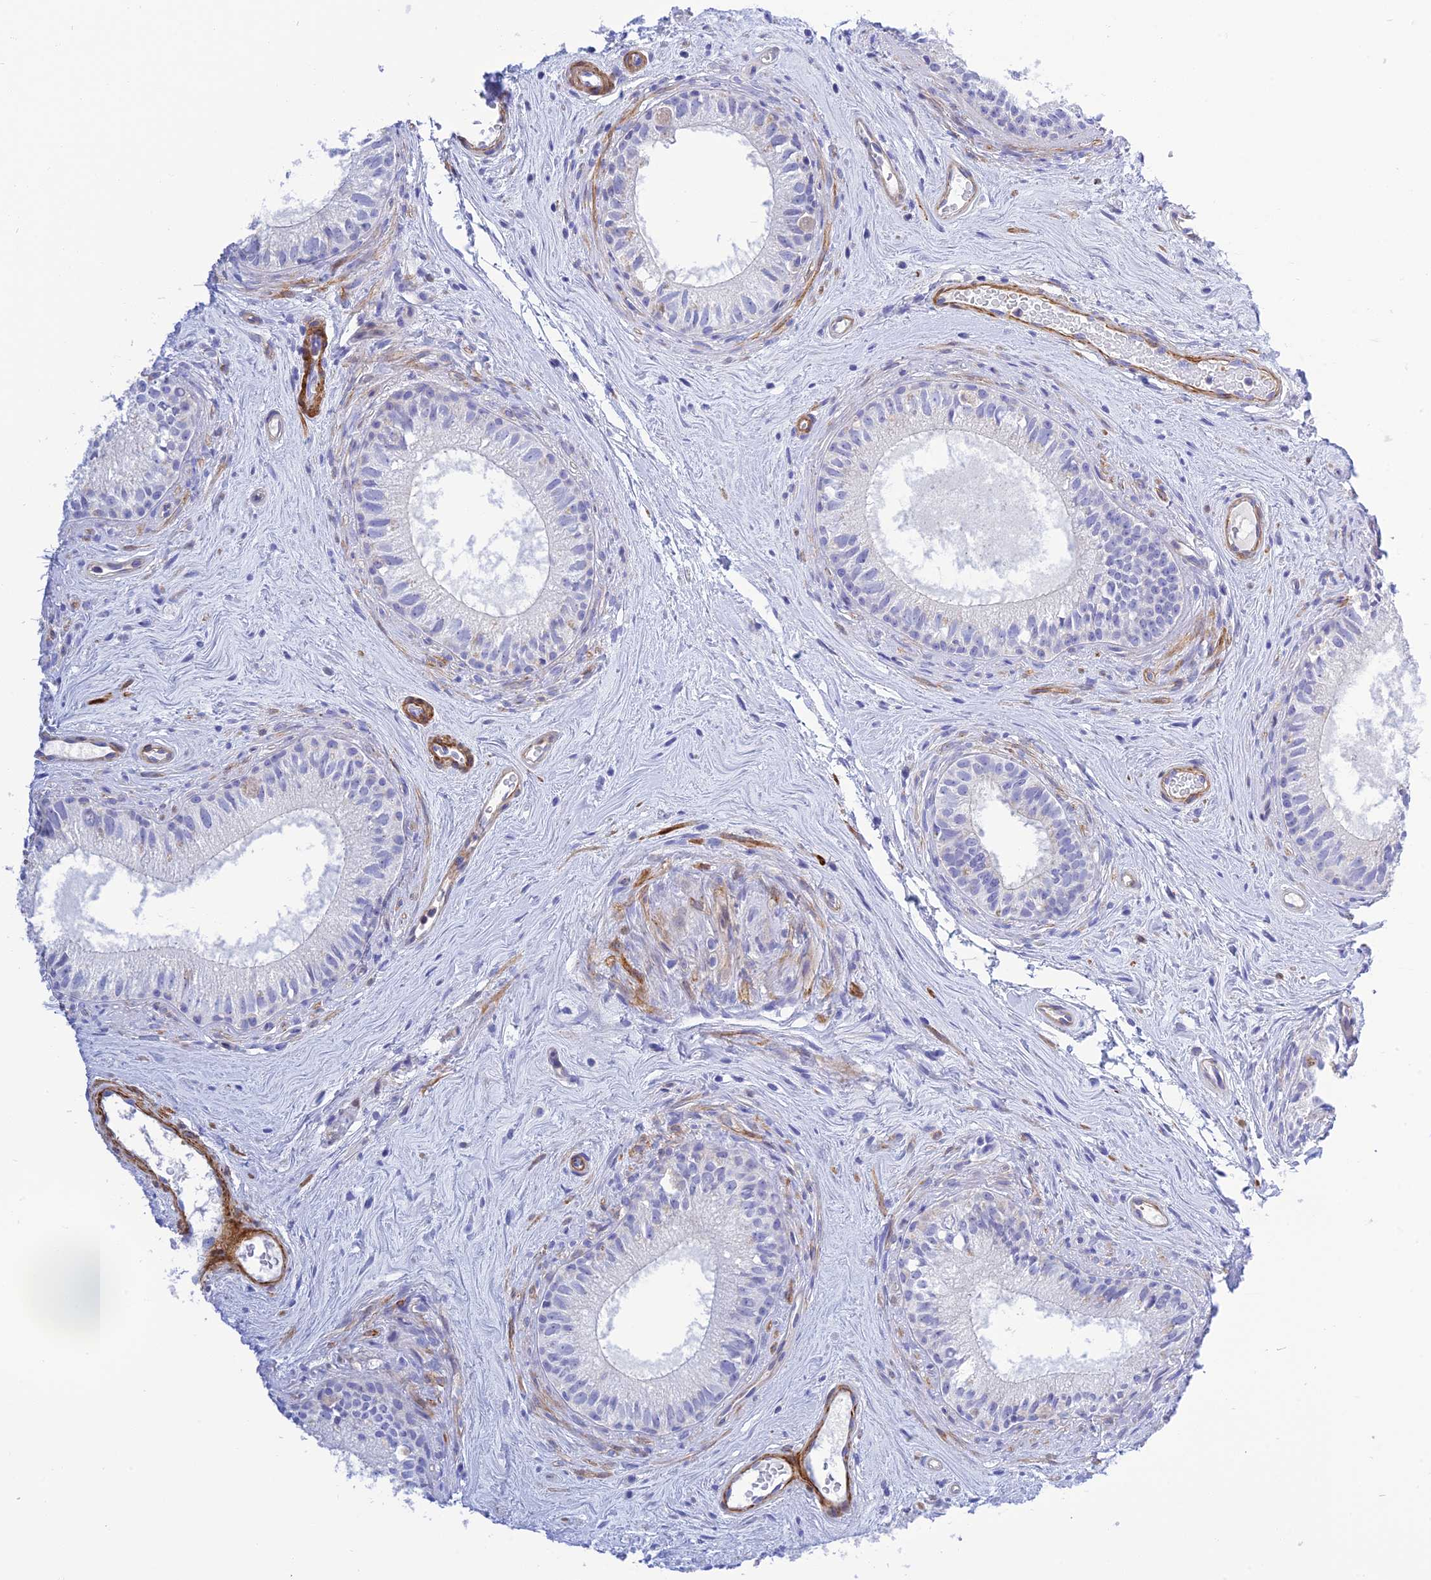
{"staining": {"intensity": "negative", "quantity": "none", "location": "none"}, "tissue": "epididymis", "cell_type": "Glandular cells", "image_type": "normal", "snomed": [{"axis": "morphology", "description": "Normal tissue, NOS"}, {"axis": "topography", "description": "Epididymis"}], "caption": "Immunohistochemical staining of benign human epididymis reveals no significant staining in glandular cells. The staining was performed using DAB (3,3'-diaminobenzidine) to visualize the protein expression in brown, while the nuclei were stained in blue with hematoxylin (Magnification: 20x).", "gene": "ZDHHC16", "patient": {"sex": "male", "age": 71}}